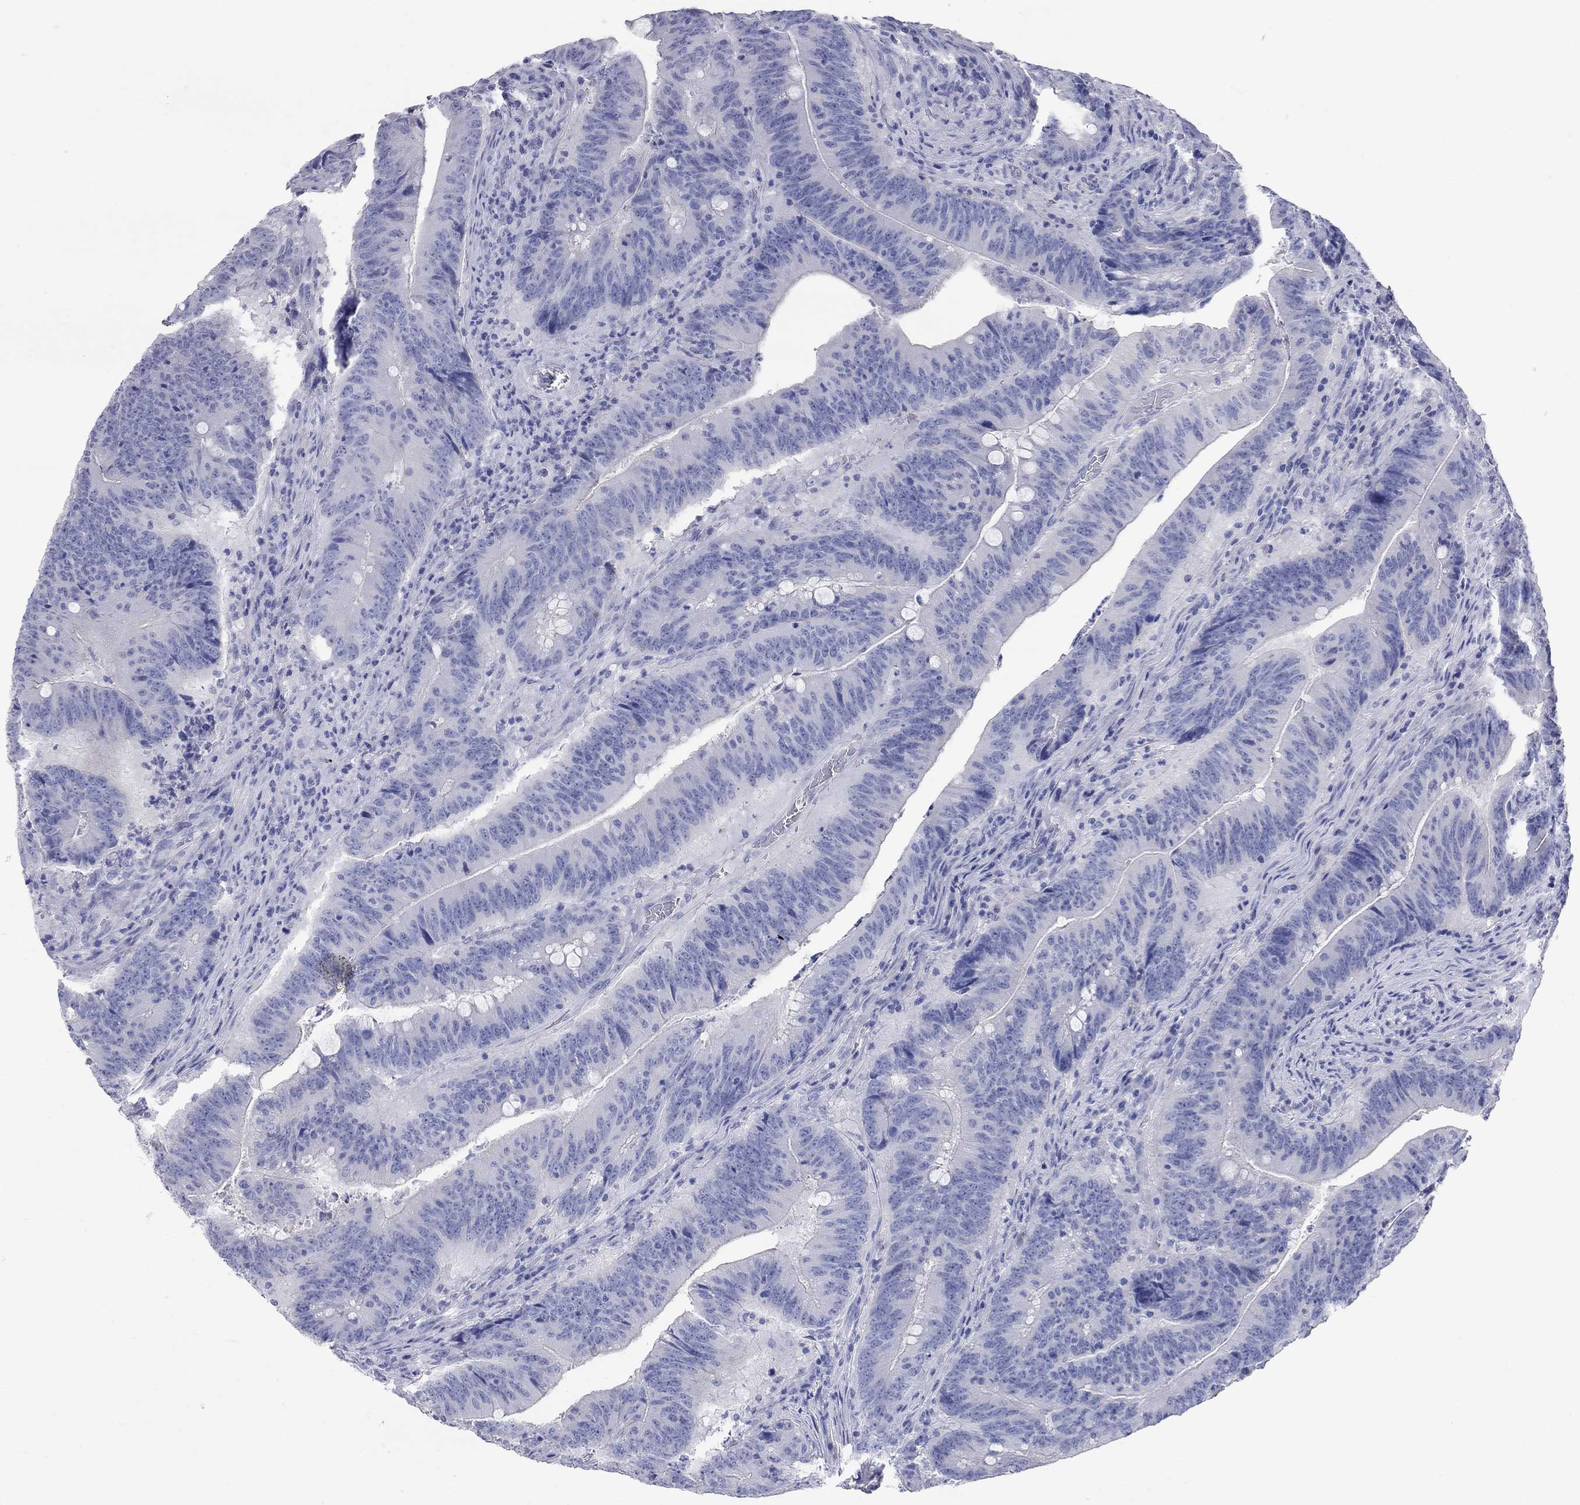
{"staining": {"intensity": "negative", "quantity": "none", "location": "none"}, "tissue": "colorectal cancer", "cell_type": "Tumor cells", "image_type": "cancer", "snomed": [{"axis": "morphology", "description": "Adenocarcinoma, NOS"}, {"axis": "topography", "description": "Colon"}], "caption": "Immunohistochemical staining of colorectal cancer (adenocarcinoma) reveals no significant positivity in tumor cells.", "gene": "AOX1", "patient": {"sex": "female", "age": 87}}